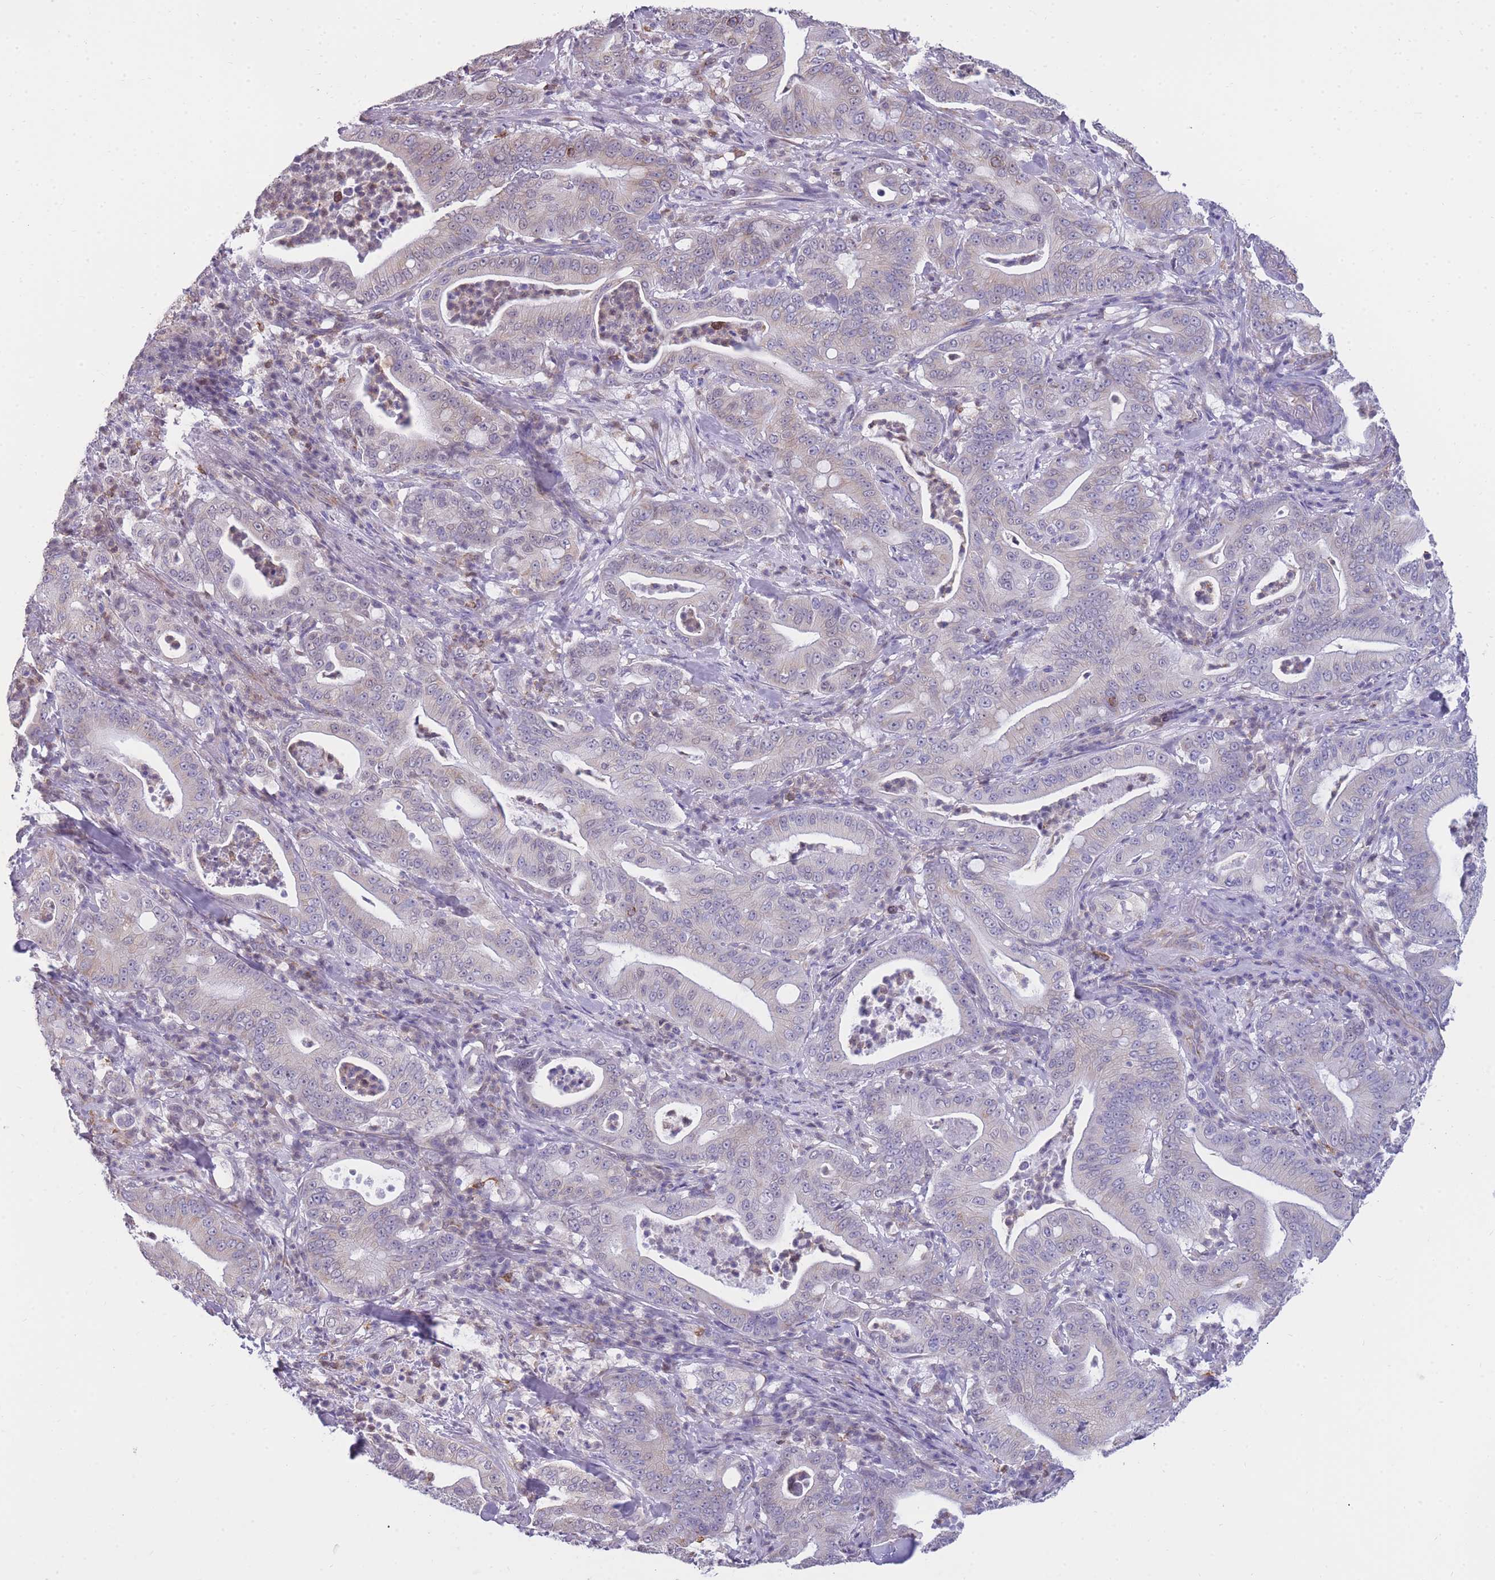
{"staining": {"intensity": "weak", "quantity": "<25%", "location": "cytoplasmic/membranous"}, "tissue": "pancreatic cancer", "cell_type": "Tumor cells", "image_type": "cancer", "snomed": [{"axis": "morphology", "description": "Adenocarcinoma, NOS"}, {"axis": "topography", "description": "Pancreas"}], "caption": "Immunohistochemistry (IHC) image of human pancreatic cancer (adenocarcinoma) stained for a protein (brown), which reveals no expression in tumor cells.", "gene": "ZNF662", "patient": {"sex": "male", "age": 71}}